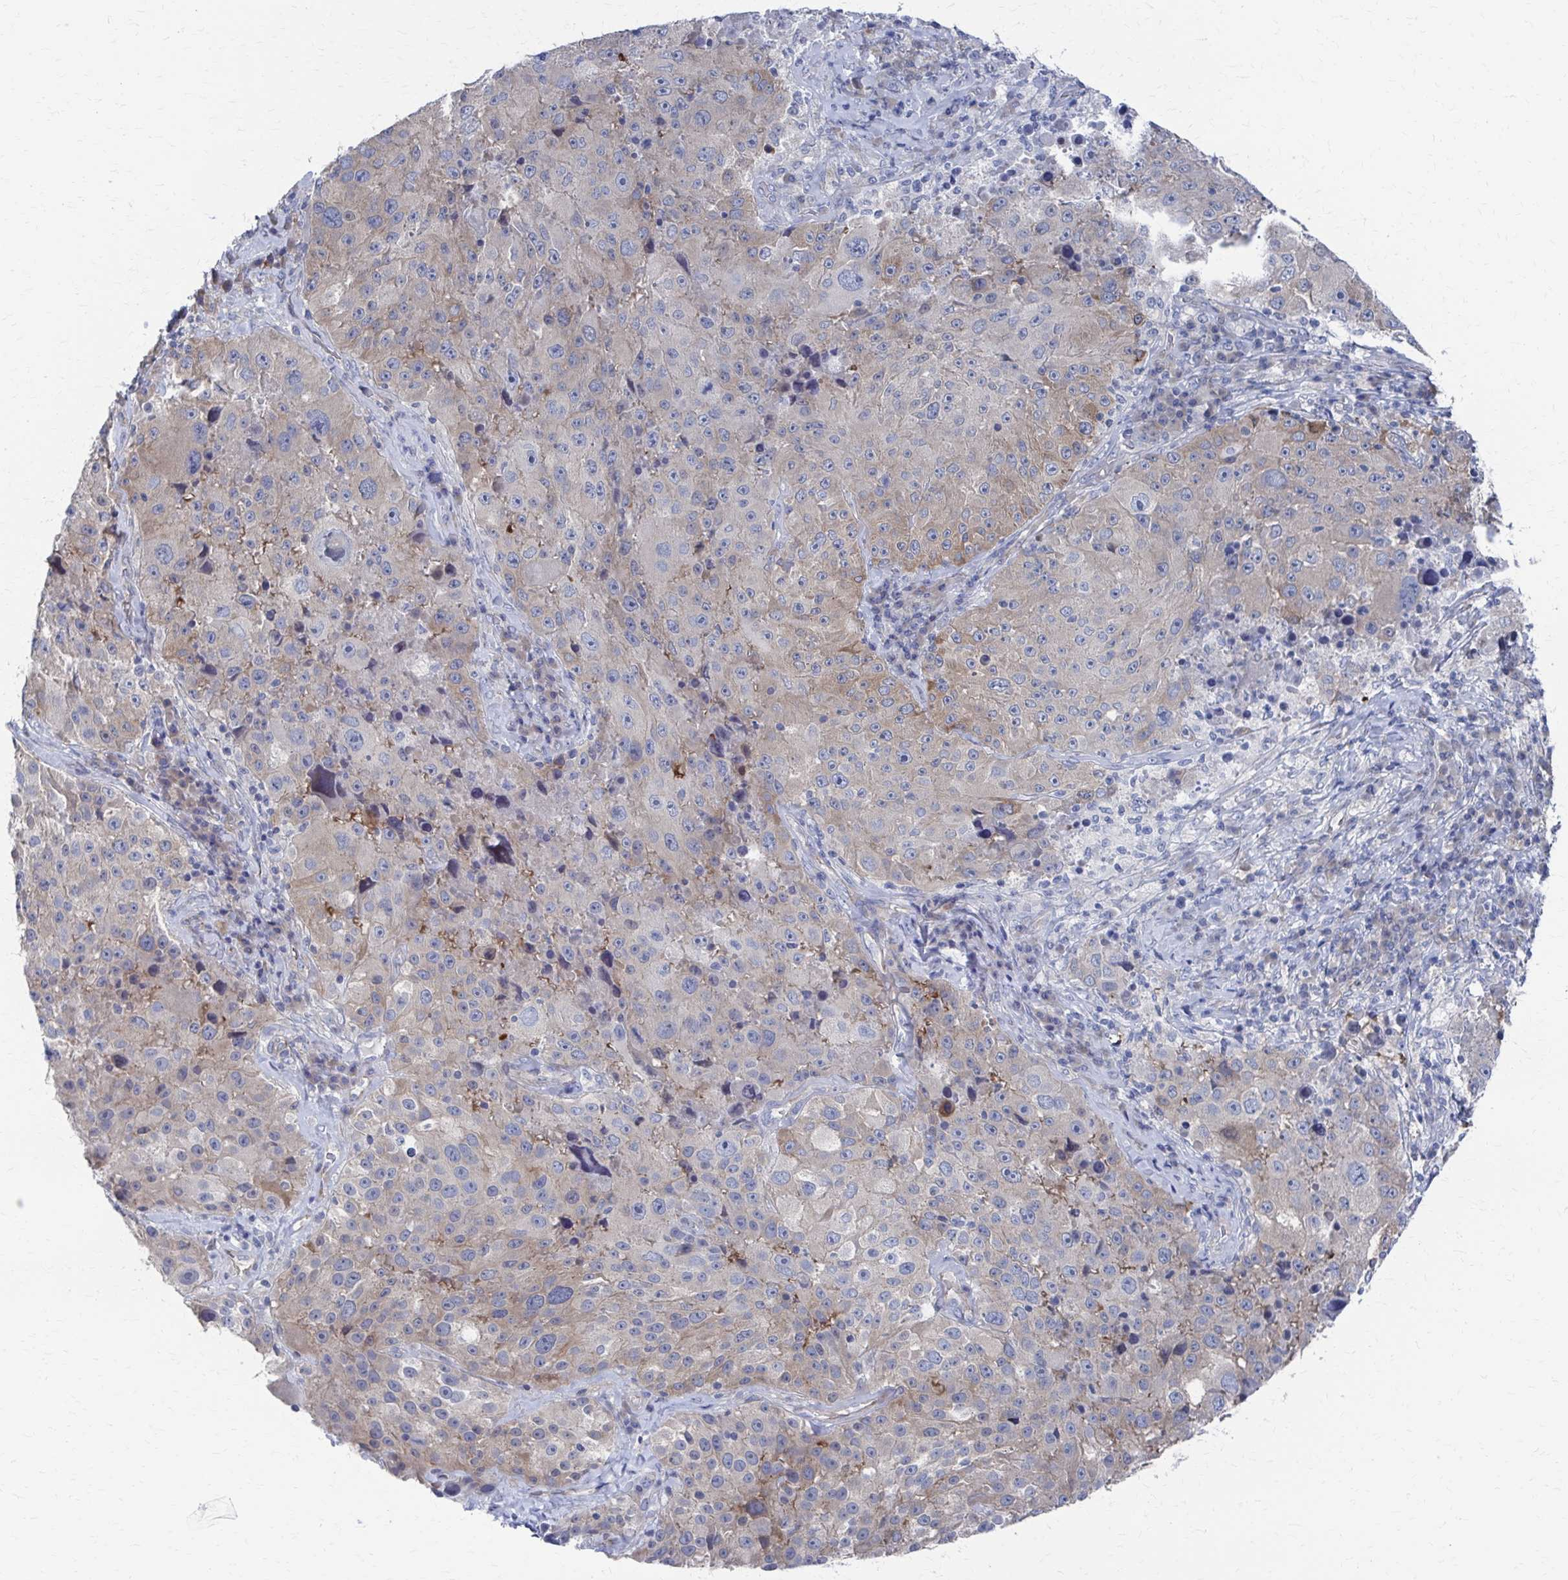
{"staining": {"intensity": "moderate", "quantity": "<25%", "location": "cytoplasmic/membranous"}, "tissue": "melanoma", "cell_type": "Tumor cells", "image_type": "cancer", "snomed": [{"axis": "morphology", "description": "Malignant melanoma, Metastatic site"}, {"axis": "topography", "description": "Lymph node"}], "caption": "IHC image of malignant melanoma (metastatic site) stained for a protein (brown), which reveals low levels of moderate cytoplasmic/membranous staining in approximately <25% of tumor cells.", "gene": "PLEKHG7", "patient": {"sex": "male", "age": 62}}